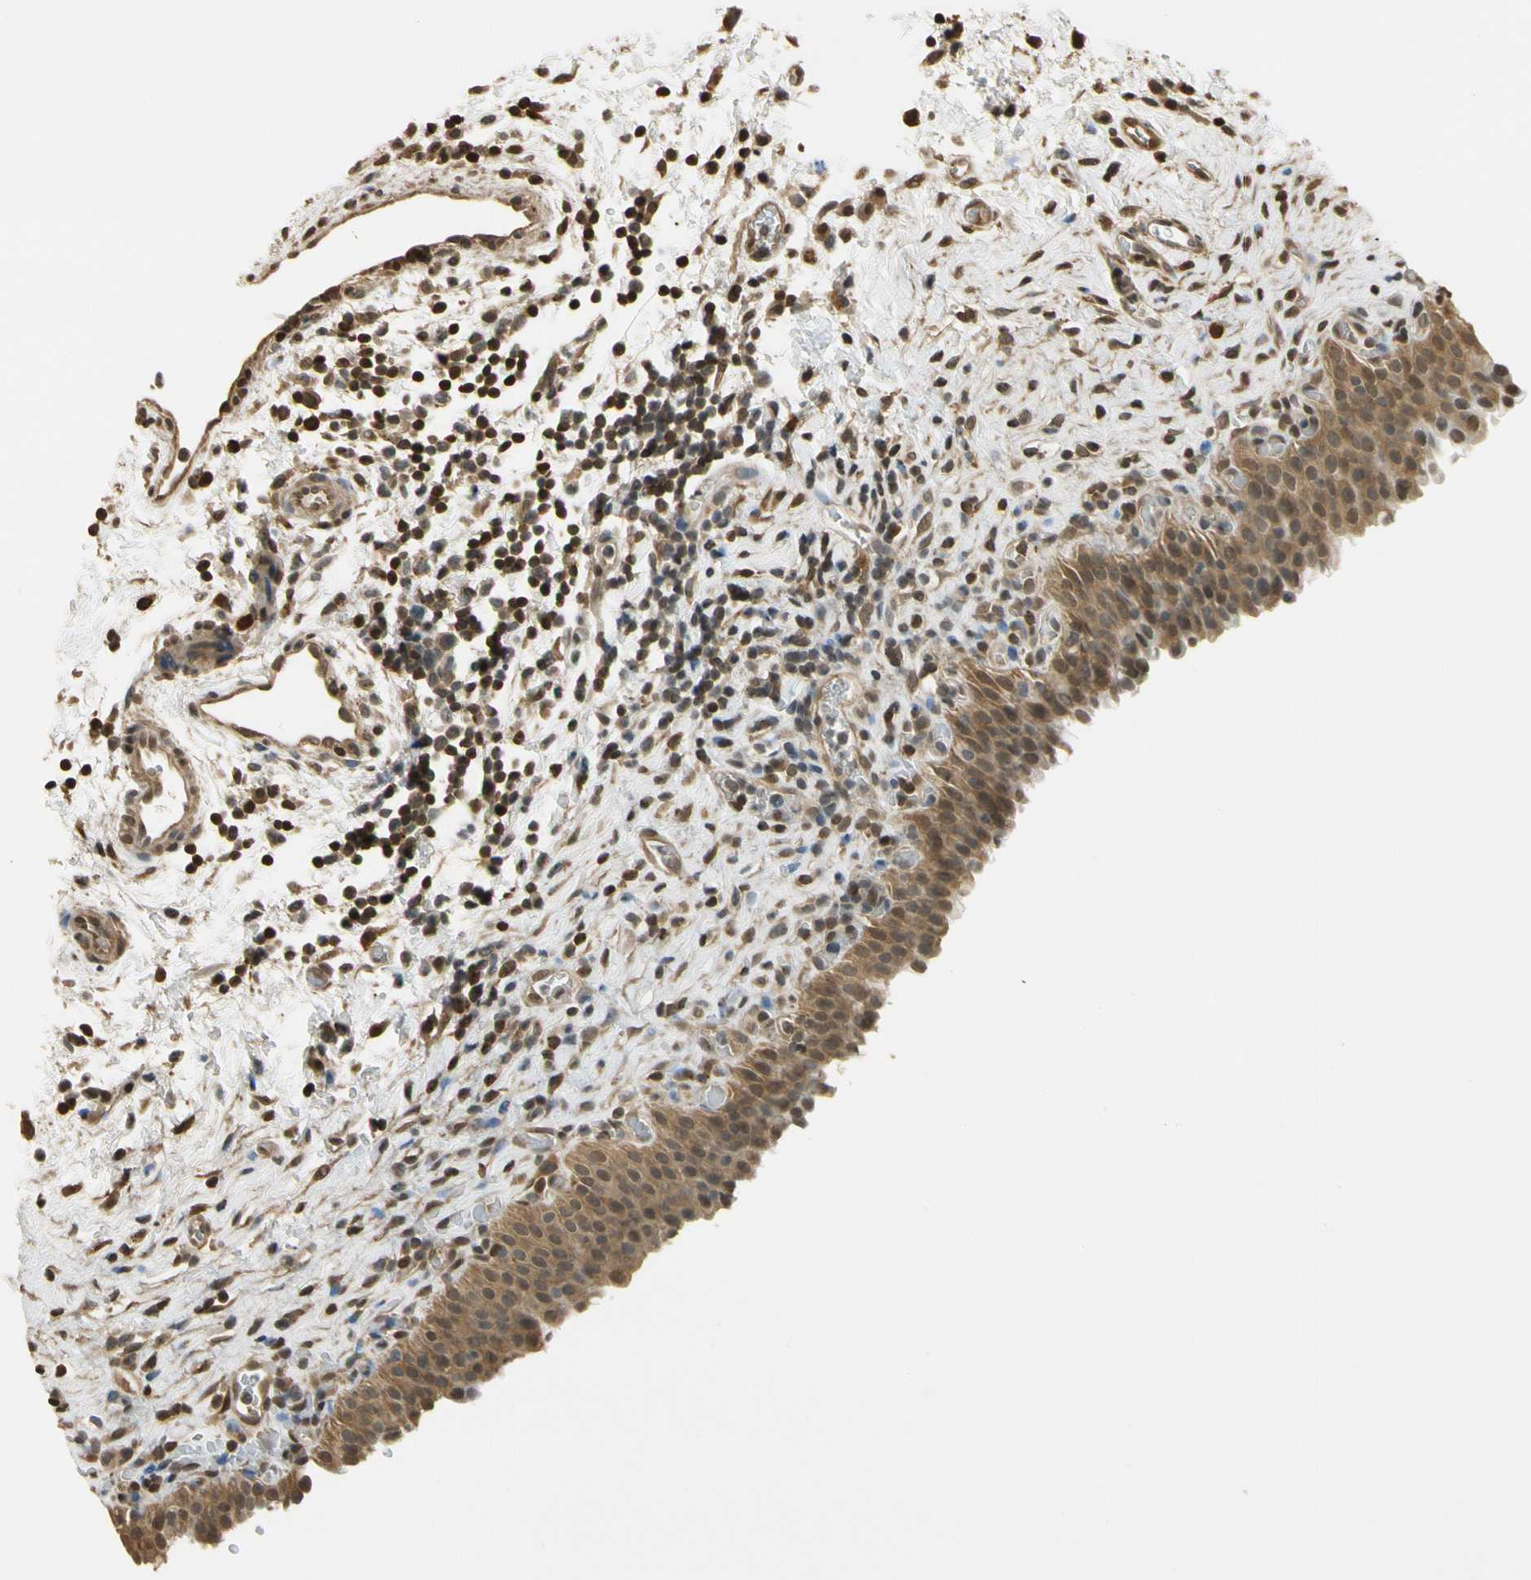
{"staining": {"intensity": "moderate", "quantity": ">75%", "location": "cytoplasmic/membranous"}, "tissue": "urinary bladder", "cell_type": "Urothelial cells", "image_type": "normal", "snomed": [{"axis": "morphology", "description": "Normal tissue, NOS"}, {"axis": "topography", "description": "Urinary bladder"}], "caption": "Urinary bladder stained for a protein exhibits moderate cytoplasmic/membranous positivity in urothelial cells. (brown staining indicates protein expression, while blue staining denotes nuclei).", "gene": "SOD1", "patient": {"sex": "male", "age": 51}}